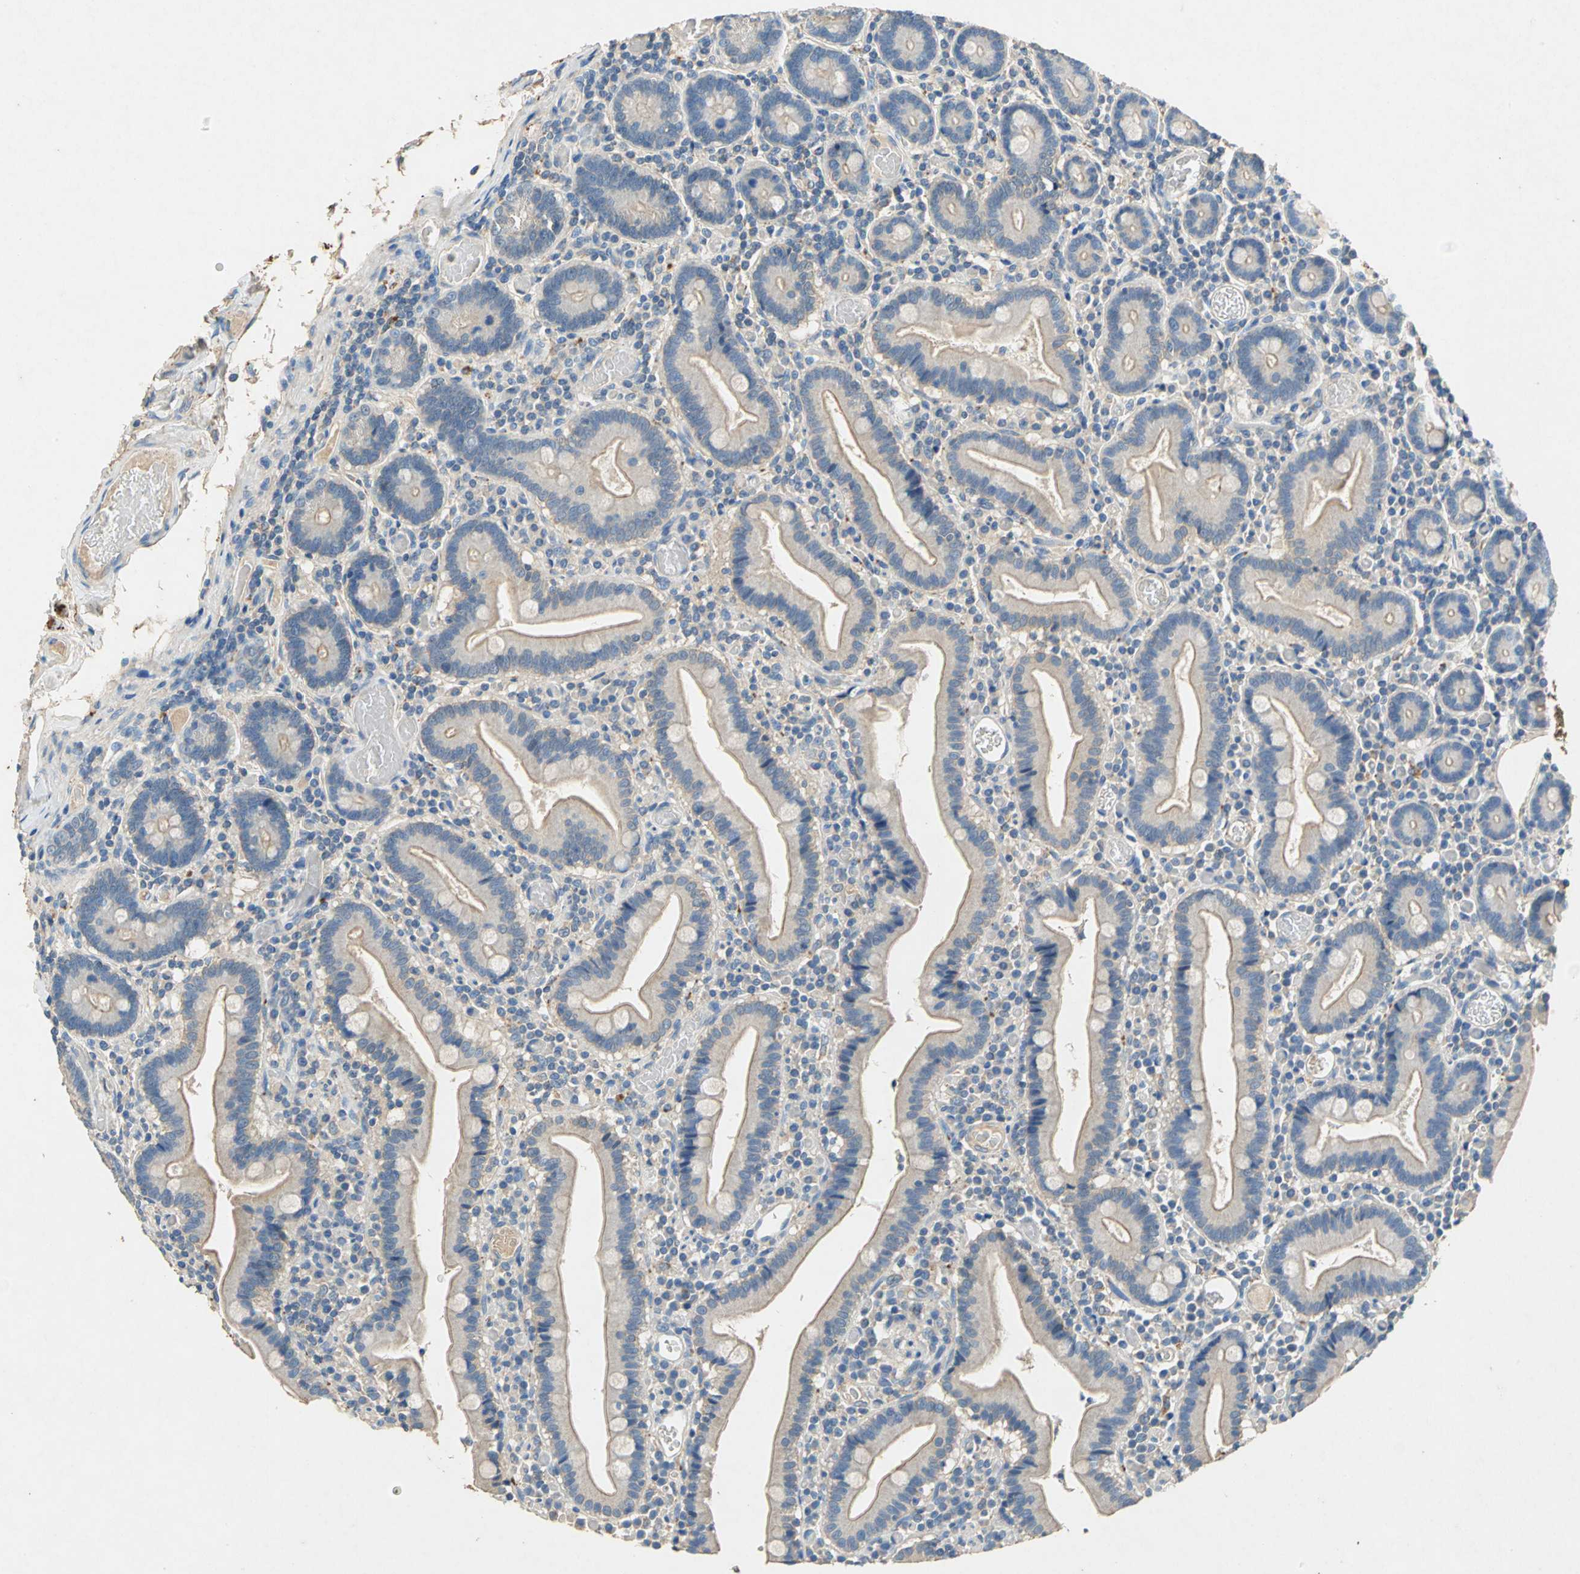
{"staining": {"intensity": "weak", "quantity": ">75%", "location": "cytoplasmic/membranous"}, "tissue": "duodenum", "cell_type": "Glandular cells", "image_type": "normal", "snomed": [{"axis": "morphology", "description": "Normal tissue, NOS"}, {"axis": "topography", "description": "Duodenum"}], "caption": "Protein analysis of benign duodenum reveals weak cytoplasmic/membranous staining in about >75% of glandular cells. The staining was performed using DAB, with brown indicating positive protein expression. Nuclei are stained blue with hematoxylin.", "gene": "ADAMTS5", "patient": {"sex": "female", "age": 53}}